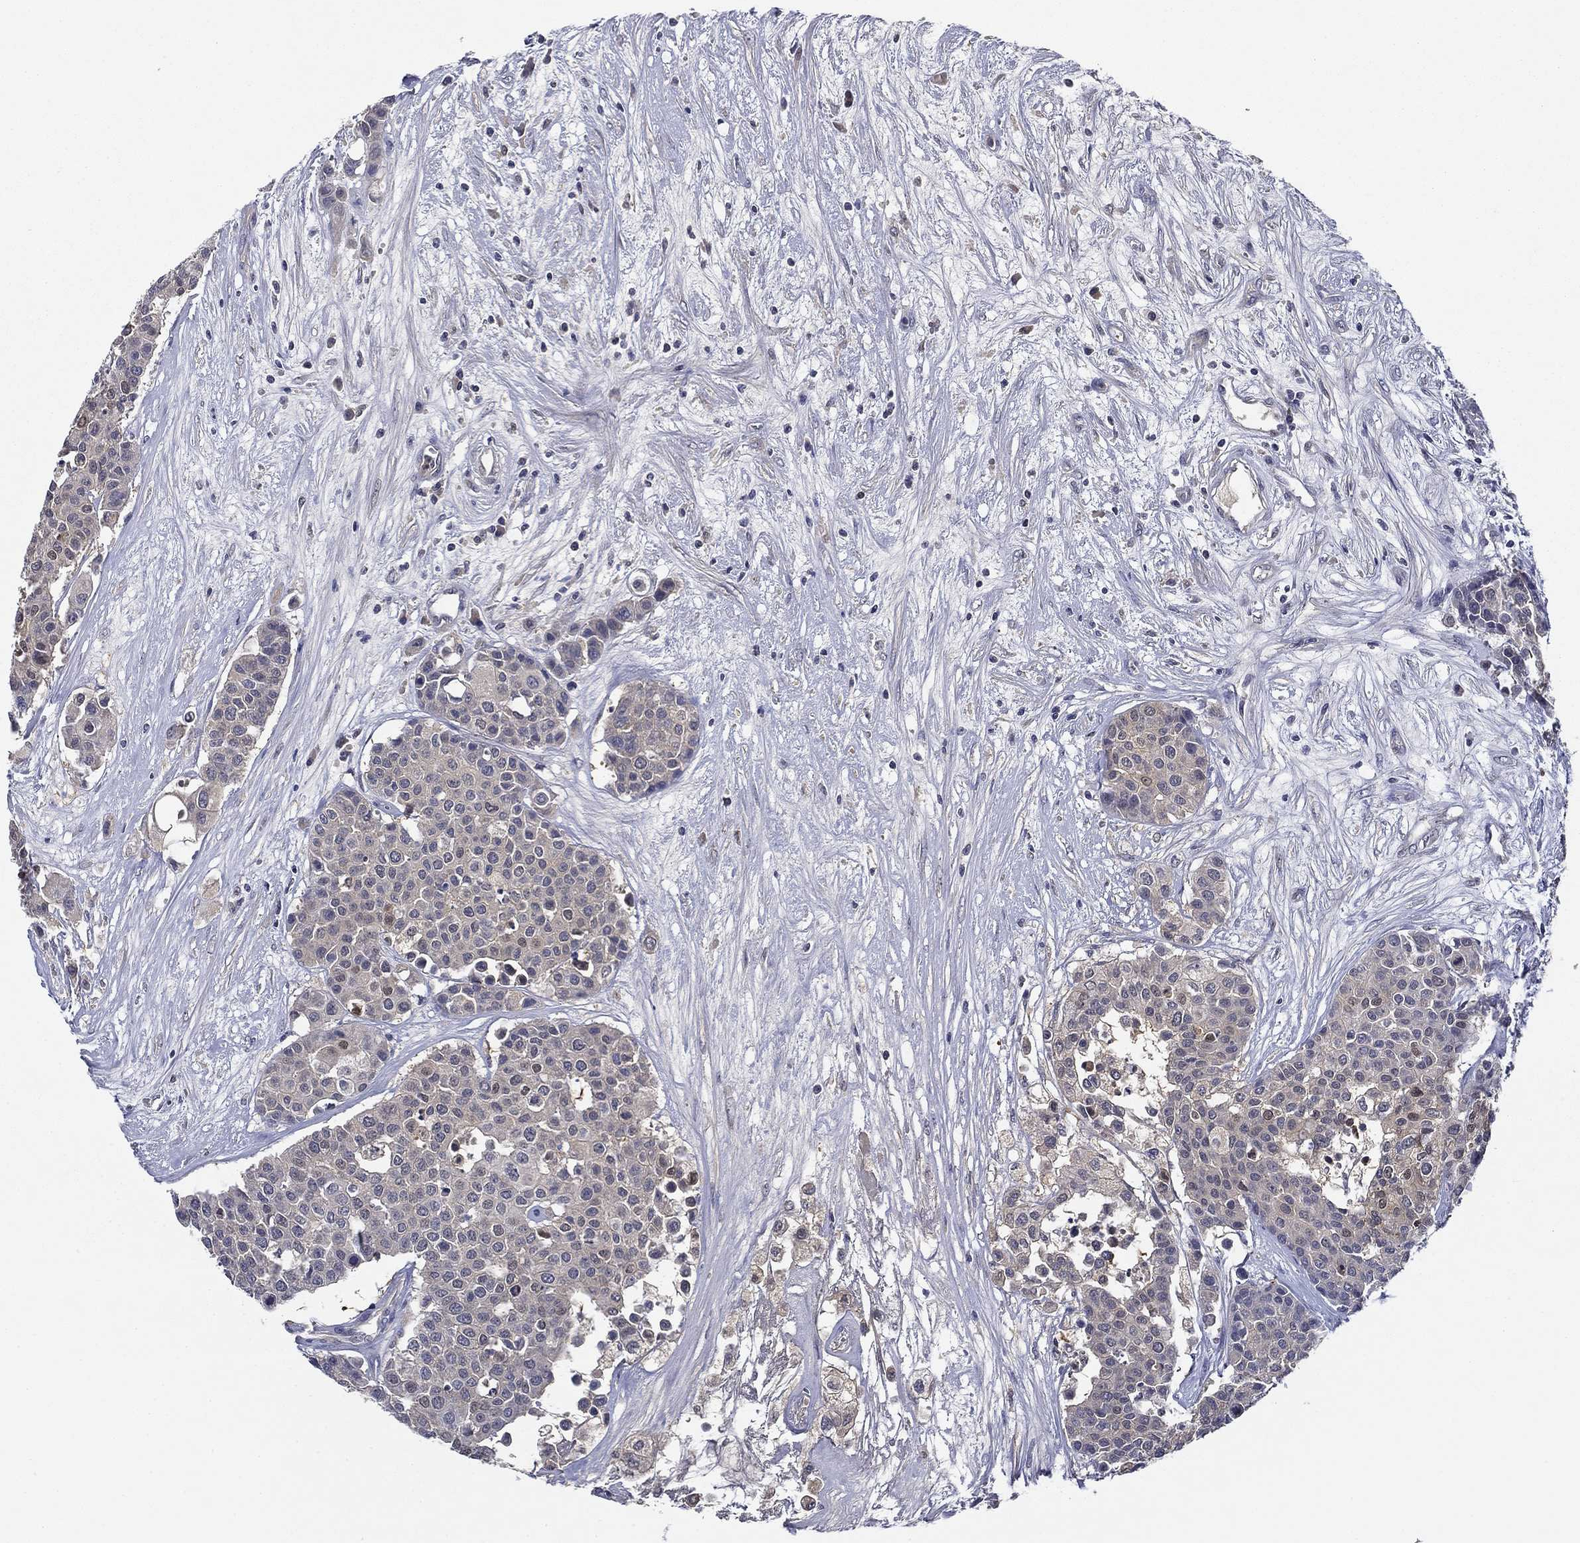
{"staining": {"intensity": "negative", "quantity": "none", "location": "none"}, "tissue": "carcinoid", "cell_type": "Tumor cells", "image_type": "cancer", "snomed": [{"axis": "morphology", "description": "Carcinoid, malignant, NOS"}, {"axis": "topography", "description": "Colon"}], "caption": "Immunohistochemistry (IHC) micrograph of neoplastic tissue: carcinoid stained with DAB reveals no significant protein expression in tumor cells.", "gene": "DDTL", "patient": {"sex": "male", "age": 81}}